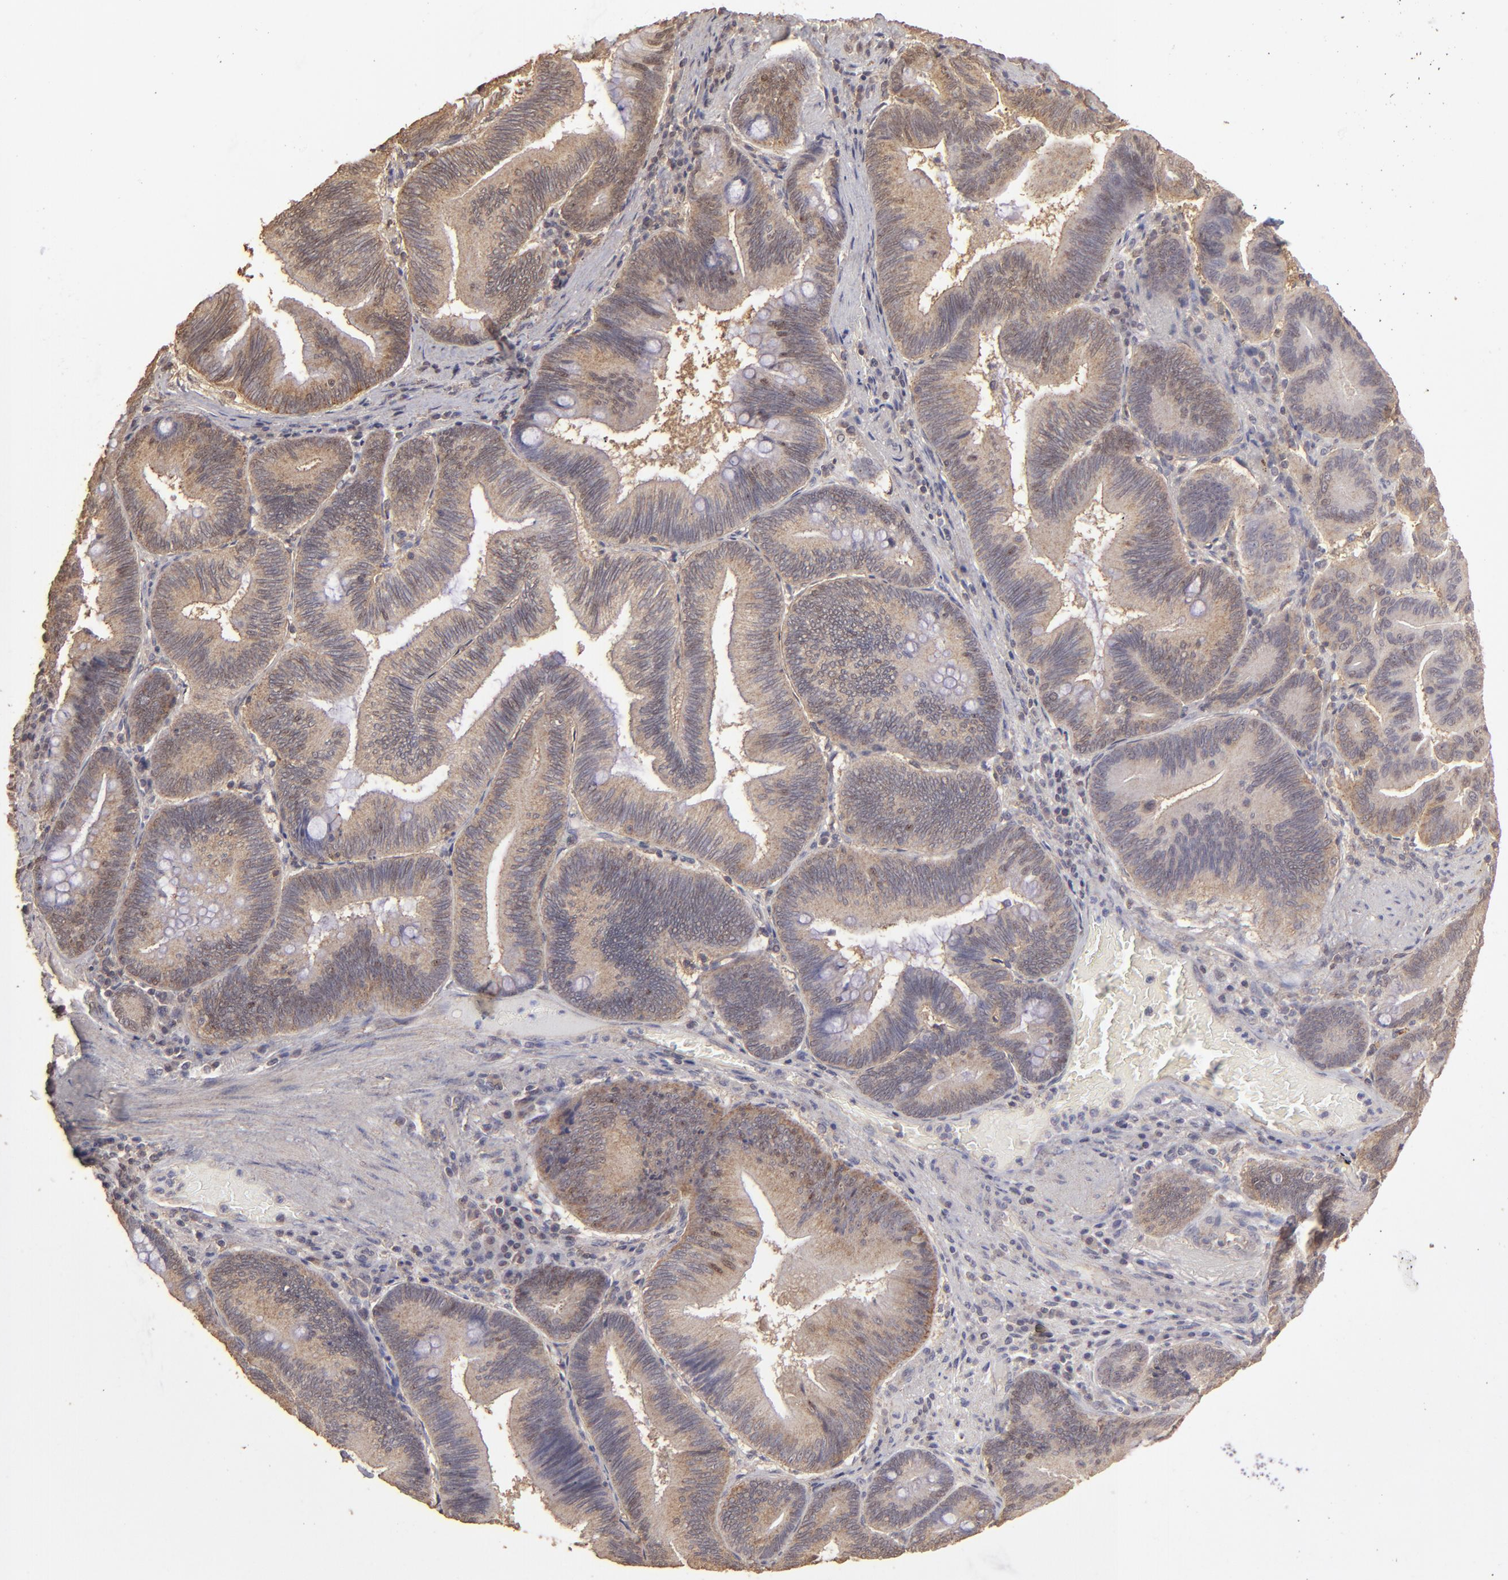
{"staining": {"intensity": "moderate", "quantity": "25%-75%", "location": "cytoplasmic/membranous"}, "tissue": "pancreatic cancer", "cell_type": "Tumor cells", "image_type": "cancer", "snomed": [{"axis": "morphology", "description": "Adenocarcinoma, NOS"}, {"axis": "topography", "description": "Pancreas"}], "caption": "The immunohistochemical stain labels moderate cytoplasmic/membranous expression in tumor cells of adenocarcinoma (pancreatic) tissue. Immunohistochemistry stains the protein of interest in brown and the nuclei are stained blue.", "gene": "FAT1", "patient": {"sex": "male", "age": 82}}